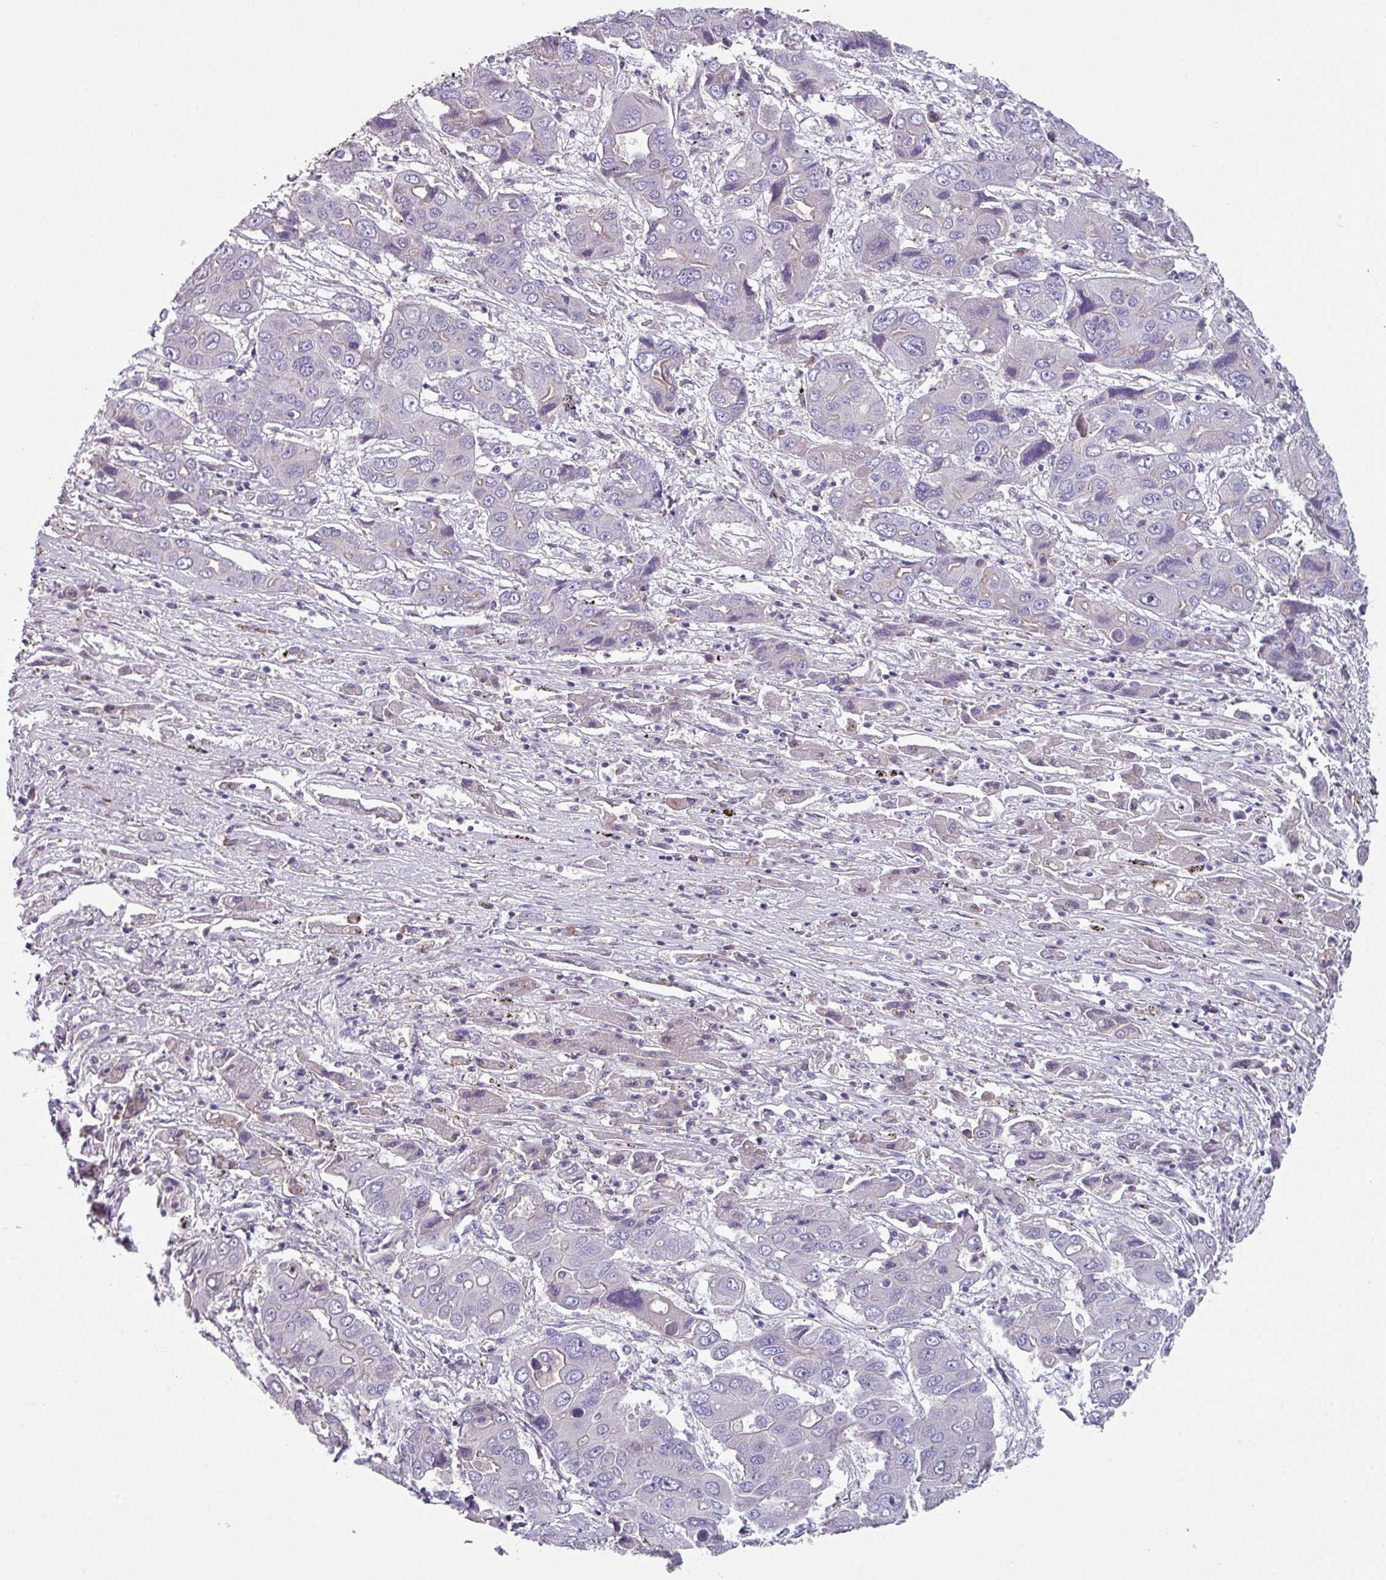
{"staining": {"intensity": "negative", "quantity": "none", "location": "none"}, "tissue": "liver cancer", "cell_type": "Tumor cells", "image_type": "cancer", "snomed": [{"axis": "morphology", "description": "Cholangiocarcinoma"}, {"axis": "topography", "description": "Liver"}], "caption": "High magnification brightfield microscopy of cholangiocarcinoma (liver) stained with DAB (3,3'-diaminobenzidine) (brown) and counterstained with hematoxylin (blue): tumor cells show no significant staining.", "gene": "TMEM132A", "patient": {"sex": "male", "age": 67}}